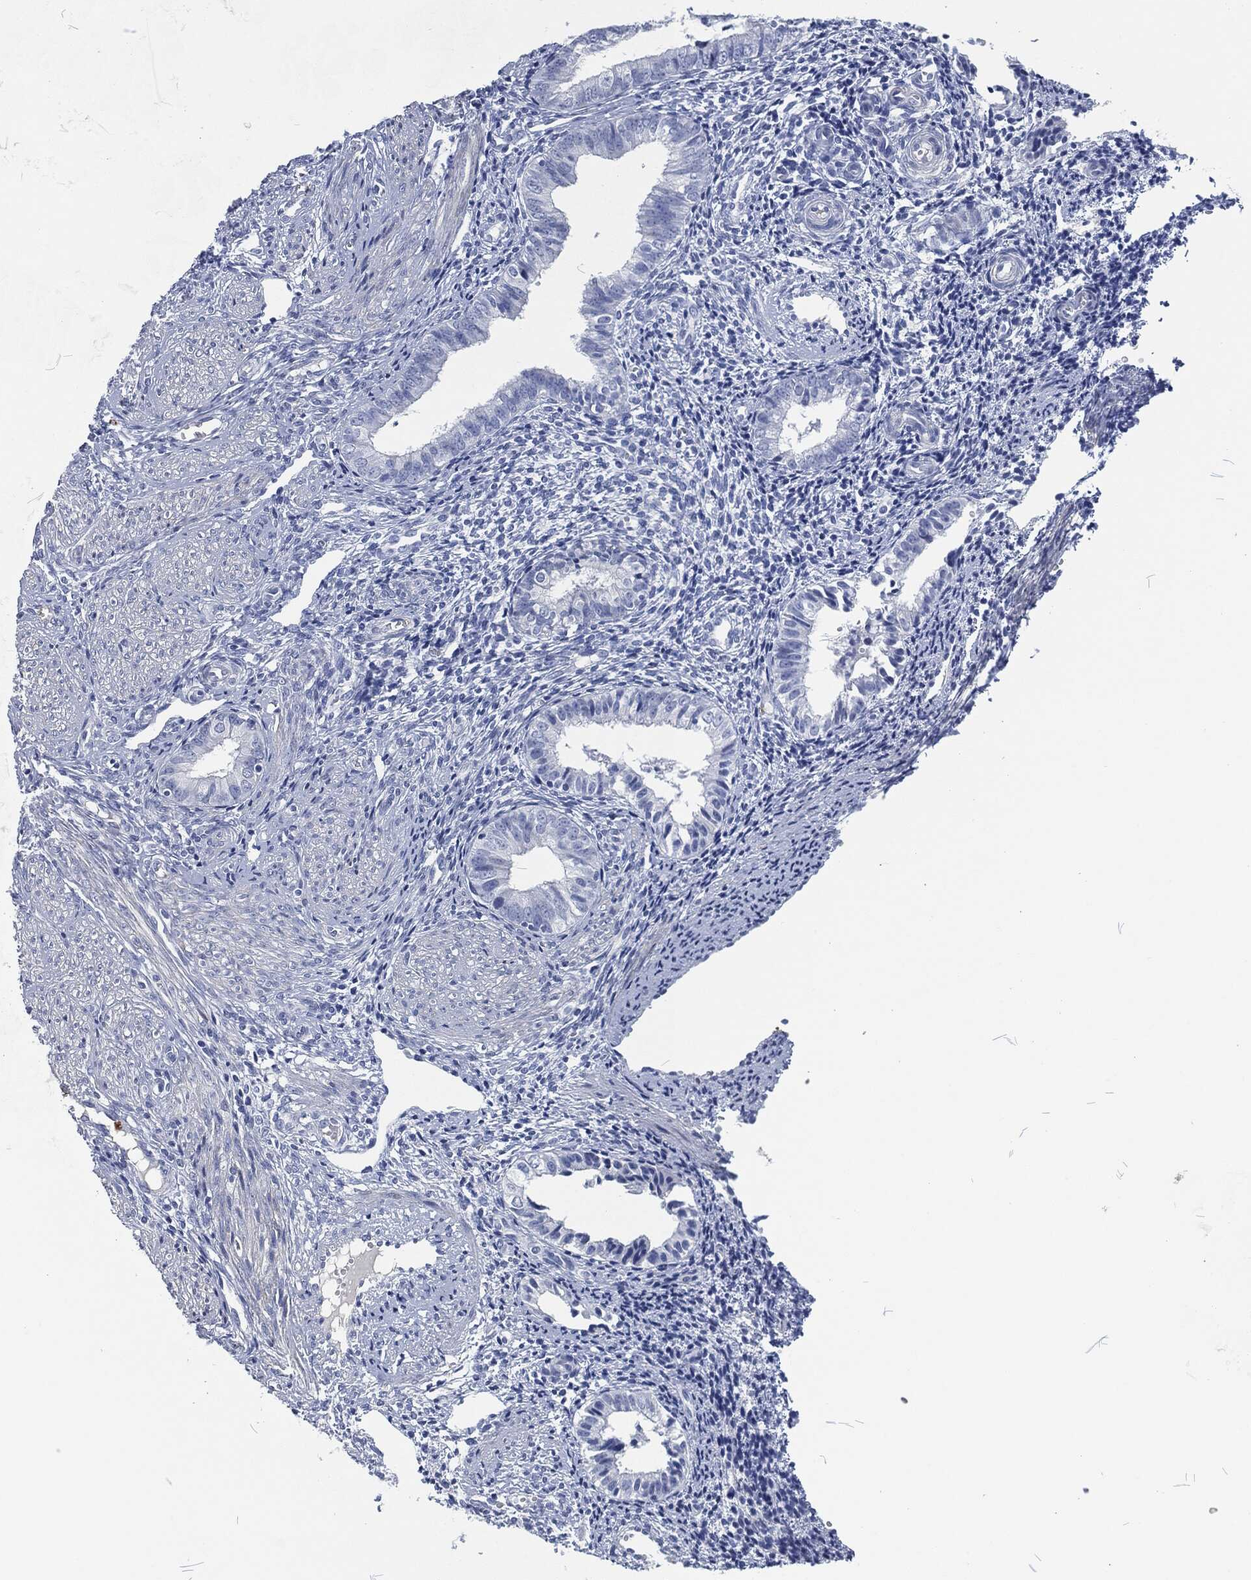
{"staining": {"intensity": "negative", "quantity": "none", "location": "none"}, "tissue": "endometrium", "cell_type": "Cells in endometrial stroma", "image_type": "normal", "snomed": [{"axis": "morphology", "description": "Normal tissue, NOS"}, {"axis": "topography", "description": "Endometrium"}], "caption": "A high-resolution micrograph shows immunohistochemistry (IHC) staining of normal endometrium, which demonstrates no significant staining in cells in endometrial stroma.", "gene": "MPO", "patient": {"sex": "female", "age": 47}}